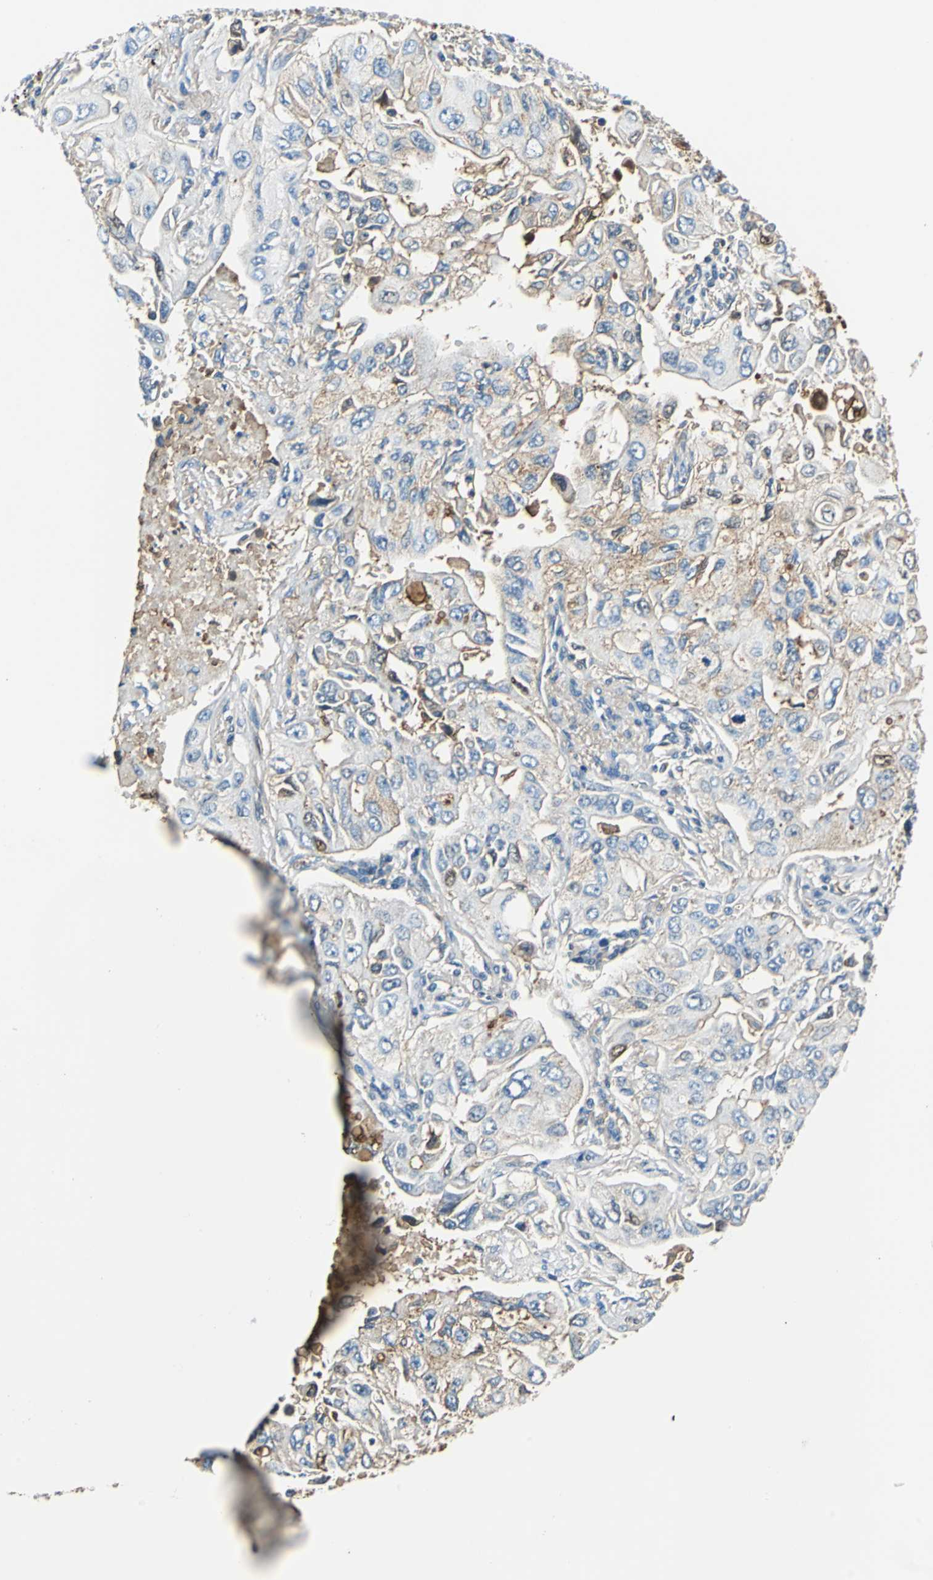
{"staining": {"intensity": "moderate", "quantity": "25%-75%", "location": "cytoplasmic/membranous"}, "tissue": "lung cancer", "cell_type": "Tumor cells", "image_type": "cancer", "snomed": [{"axis": "morphology", "description": "Adenocarcinoma, NOS"}, {"axis": "topography", "description": "Lung"}], "caption": "Immunohistochemistry of adenocarcinoma (lung) exhibits medium levels of moderate cytoplasmic/membranous positivity in approximately 25%-75% of tumor cells.", "gene": "ALB", "patient": {"sex": "male", "age": 84}}